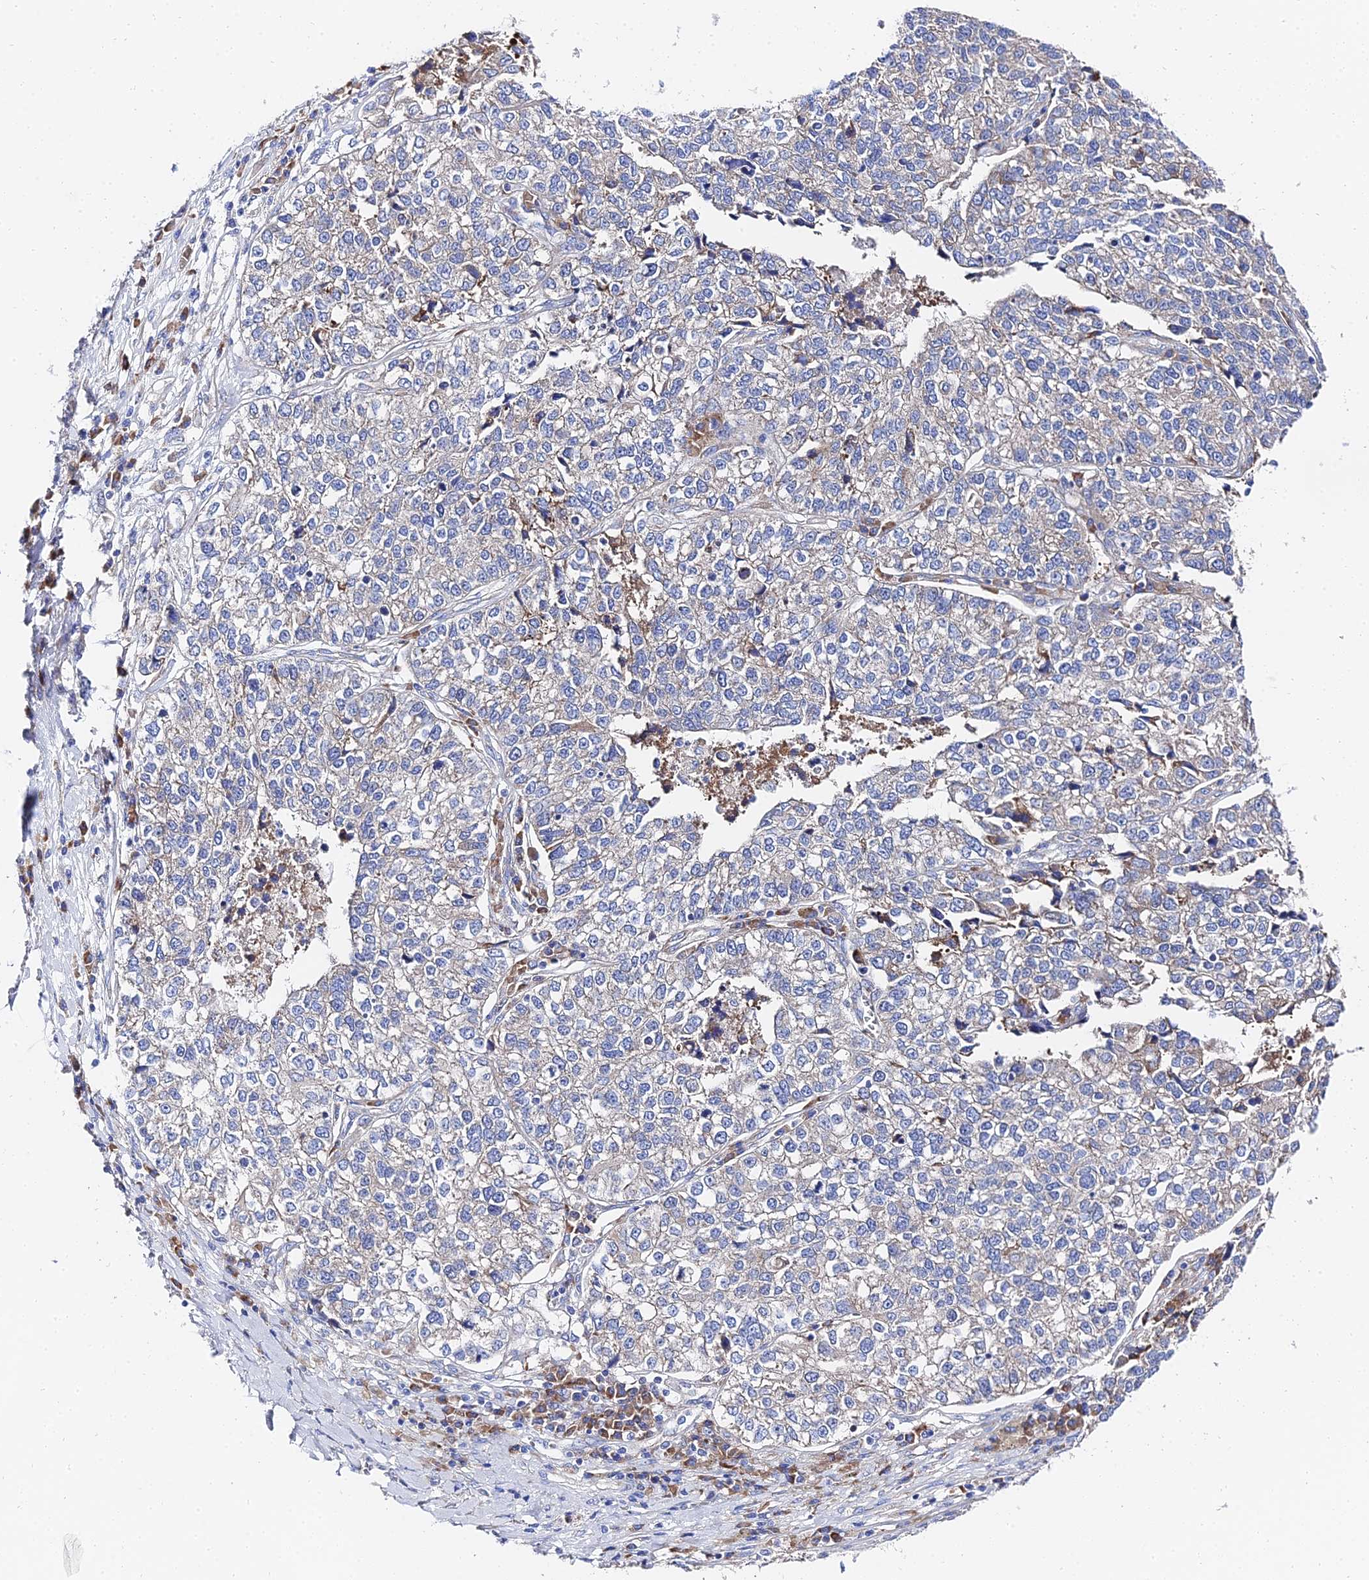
{"staining": {"intensity": "negative", "quantity": "none", "location": "none"}, "tissue": "lung cancer", "cell_type": "Tumor cells", "image_type": "cancer", "snomed": [{"axis": "morphology", "description": "Adenocarcinoma, NOS"}, {"axis": "topography", "description": "Lung"}], "caption": "Immunohistochemistry (IHC) of human adenocarcinoma (lung) displays no positivity in tumor cells.", "gene": "PTTG1", "patient": {"sex": "male", "age": 49}}